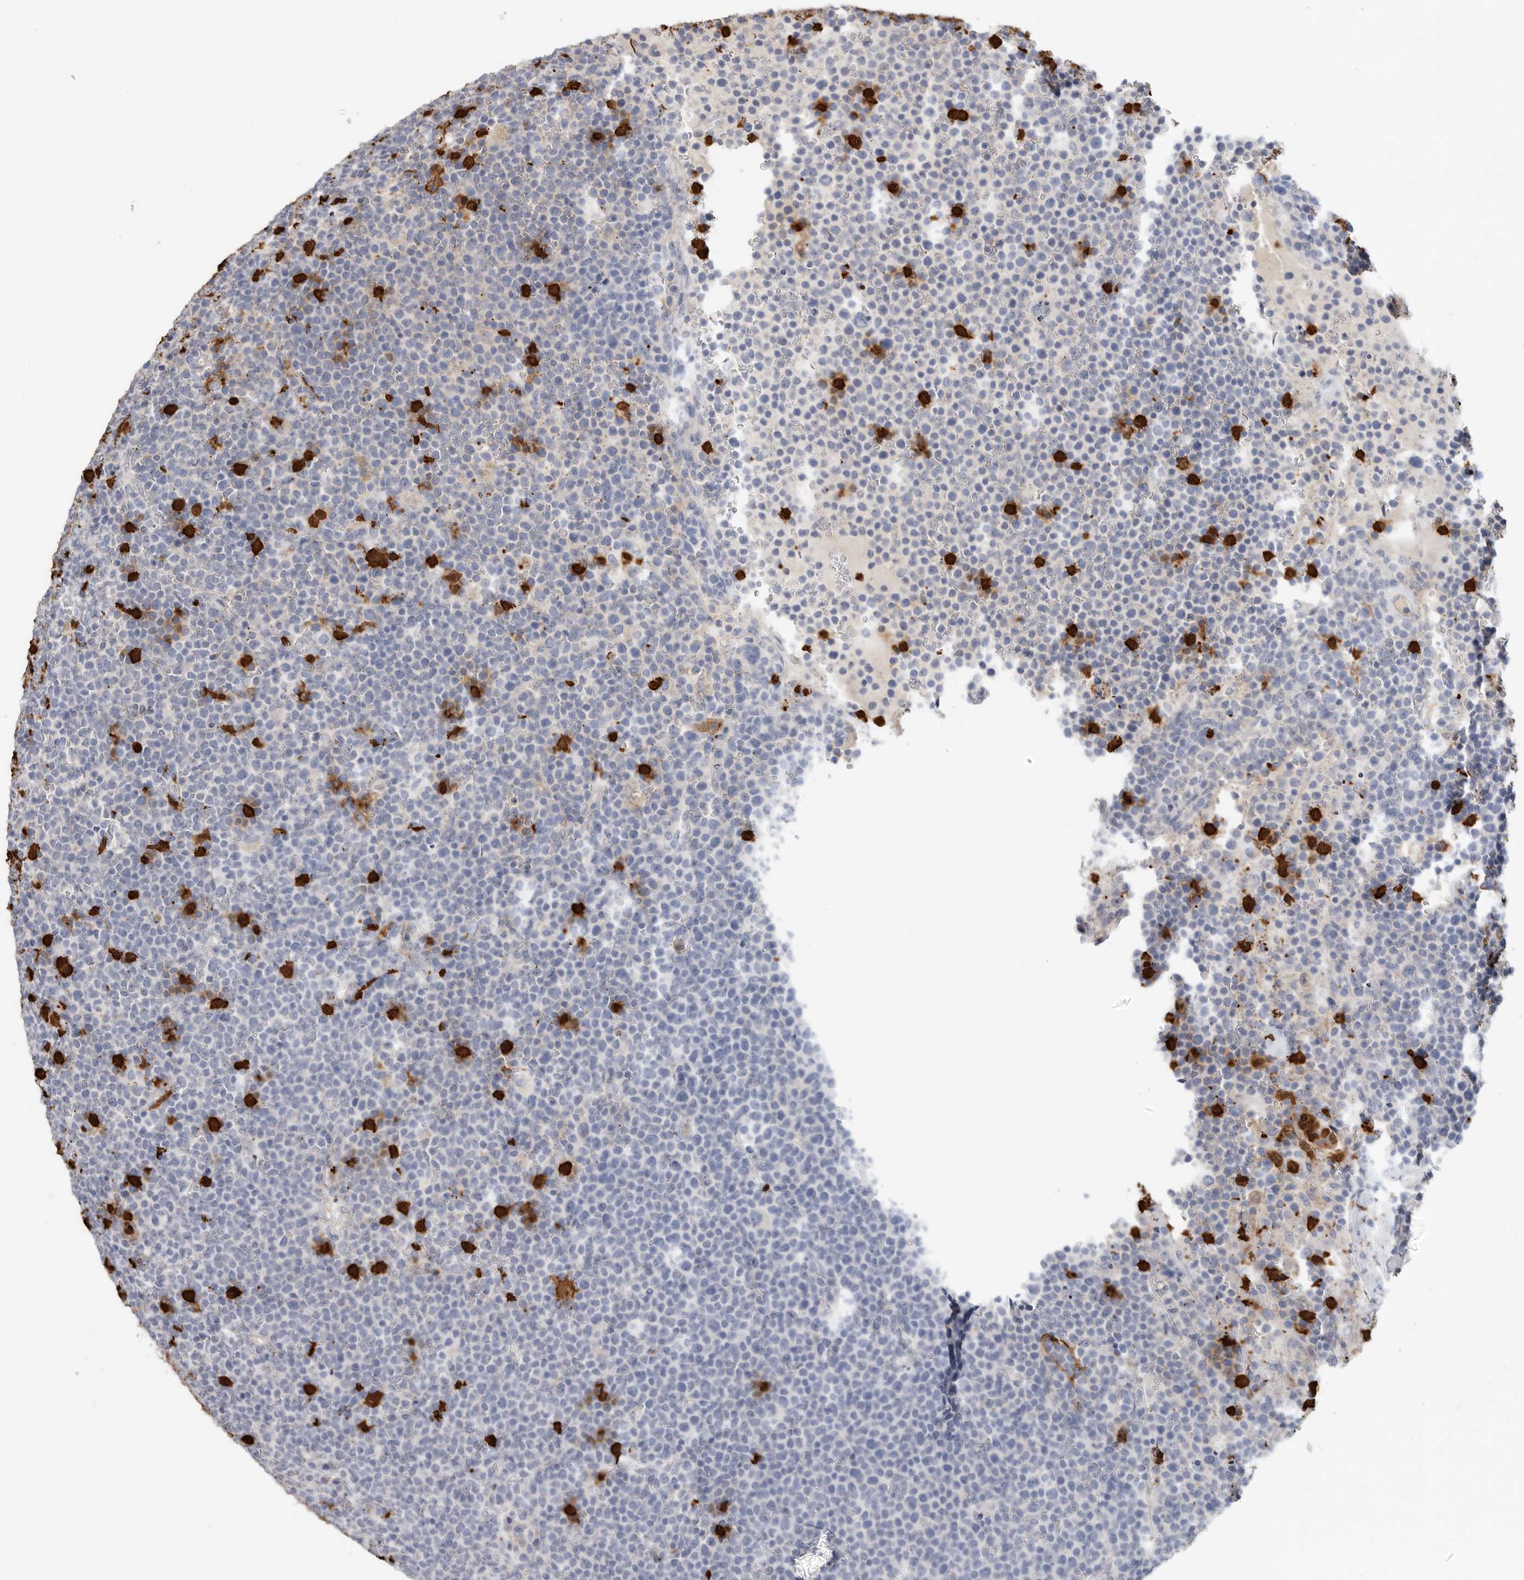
{"staining": {"intensity": "negative", "quantity": "none", "location": "none"}, "tissue": "lymphoma", "cell_type": "Tumor cells", "image_type": "cancer", "snomed": [{"axis": "morphology", "description": "Malignant lymphoma, non-Hodgkin's type, High grade"}, {"axis": "topography", "description": "Lymph node"}], "caption": "High power microscopy photomicrograph of an immunohistochemistry (IHC) photomicrograph of malignant lymphoma, non-Hodgkin's type (high-grade), revealing no significant staining in tumor cells. Brightfield microscopy of immunohistochemistry (IHC) stained with DAB (brown) and hematoxylin (blue), captured at high magnification.", "gene": "CYB561D1", "patient": {"sex": "male", "age": 61}}